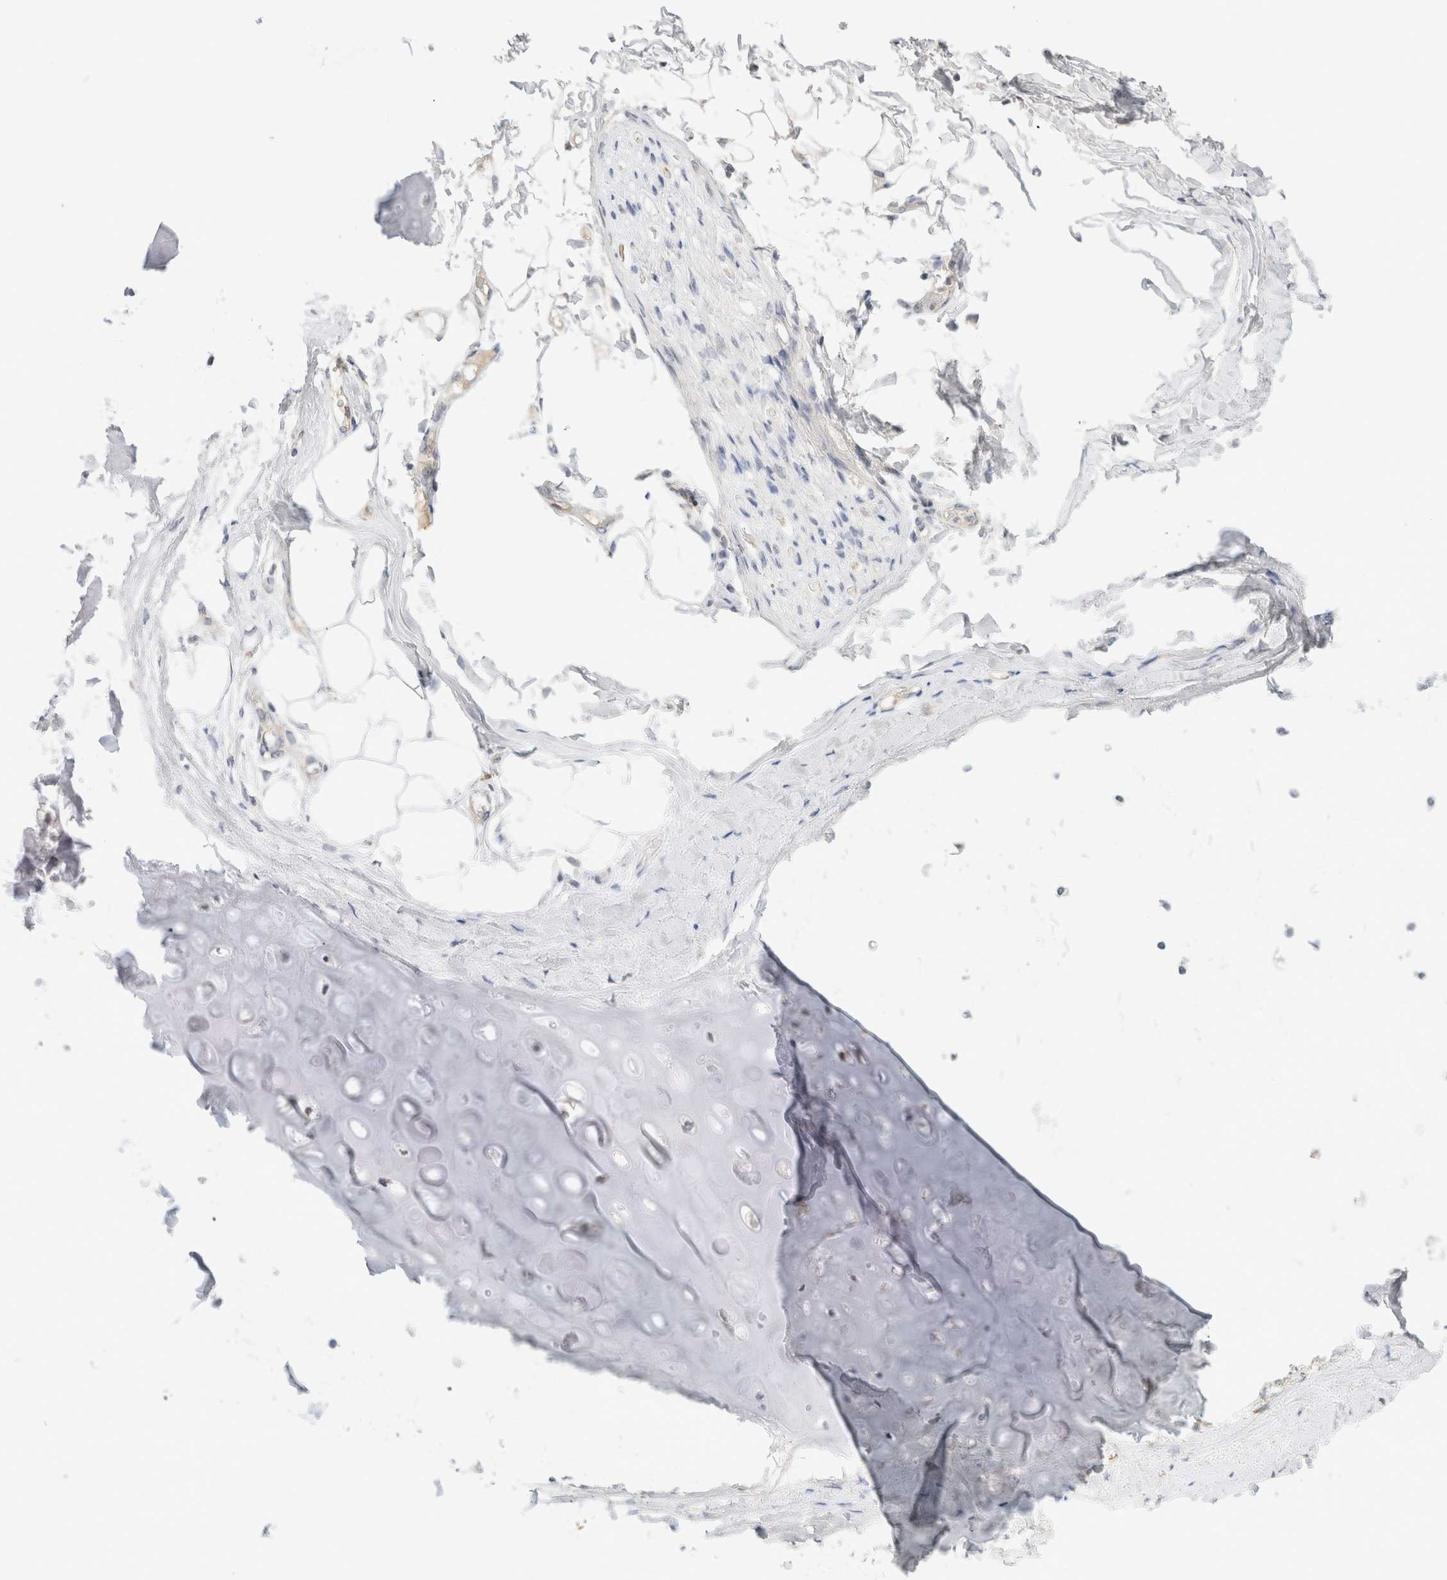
{"staining": {"intensity": "negative", "quantity": "none", "location": "none"}, "tissue": "adipose tissue", "cell_type": "Adipocytes", "image_type": "normal", "snomed": [{"axis": "morphology", "description": "Normal tissue, NOS"}, {"axis": "topography", "description": "Cartilage tissue"}, {"axis": "topography", "description": "Bronchus"}], "caption": "This is an immunohistochemistry (IHC) micrograph of benign human adipose tissue. There is no staining in adipocytes.", "gene": "SPRTN", "patient": {"sex": "female", "age": 73}}